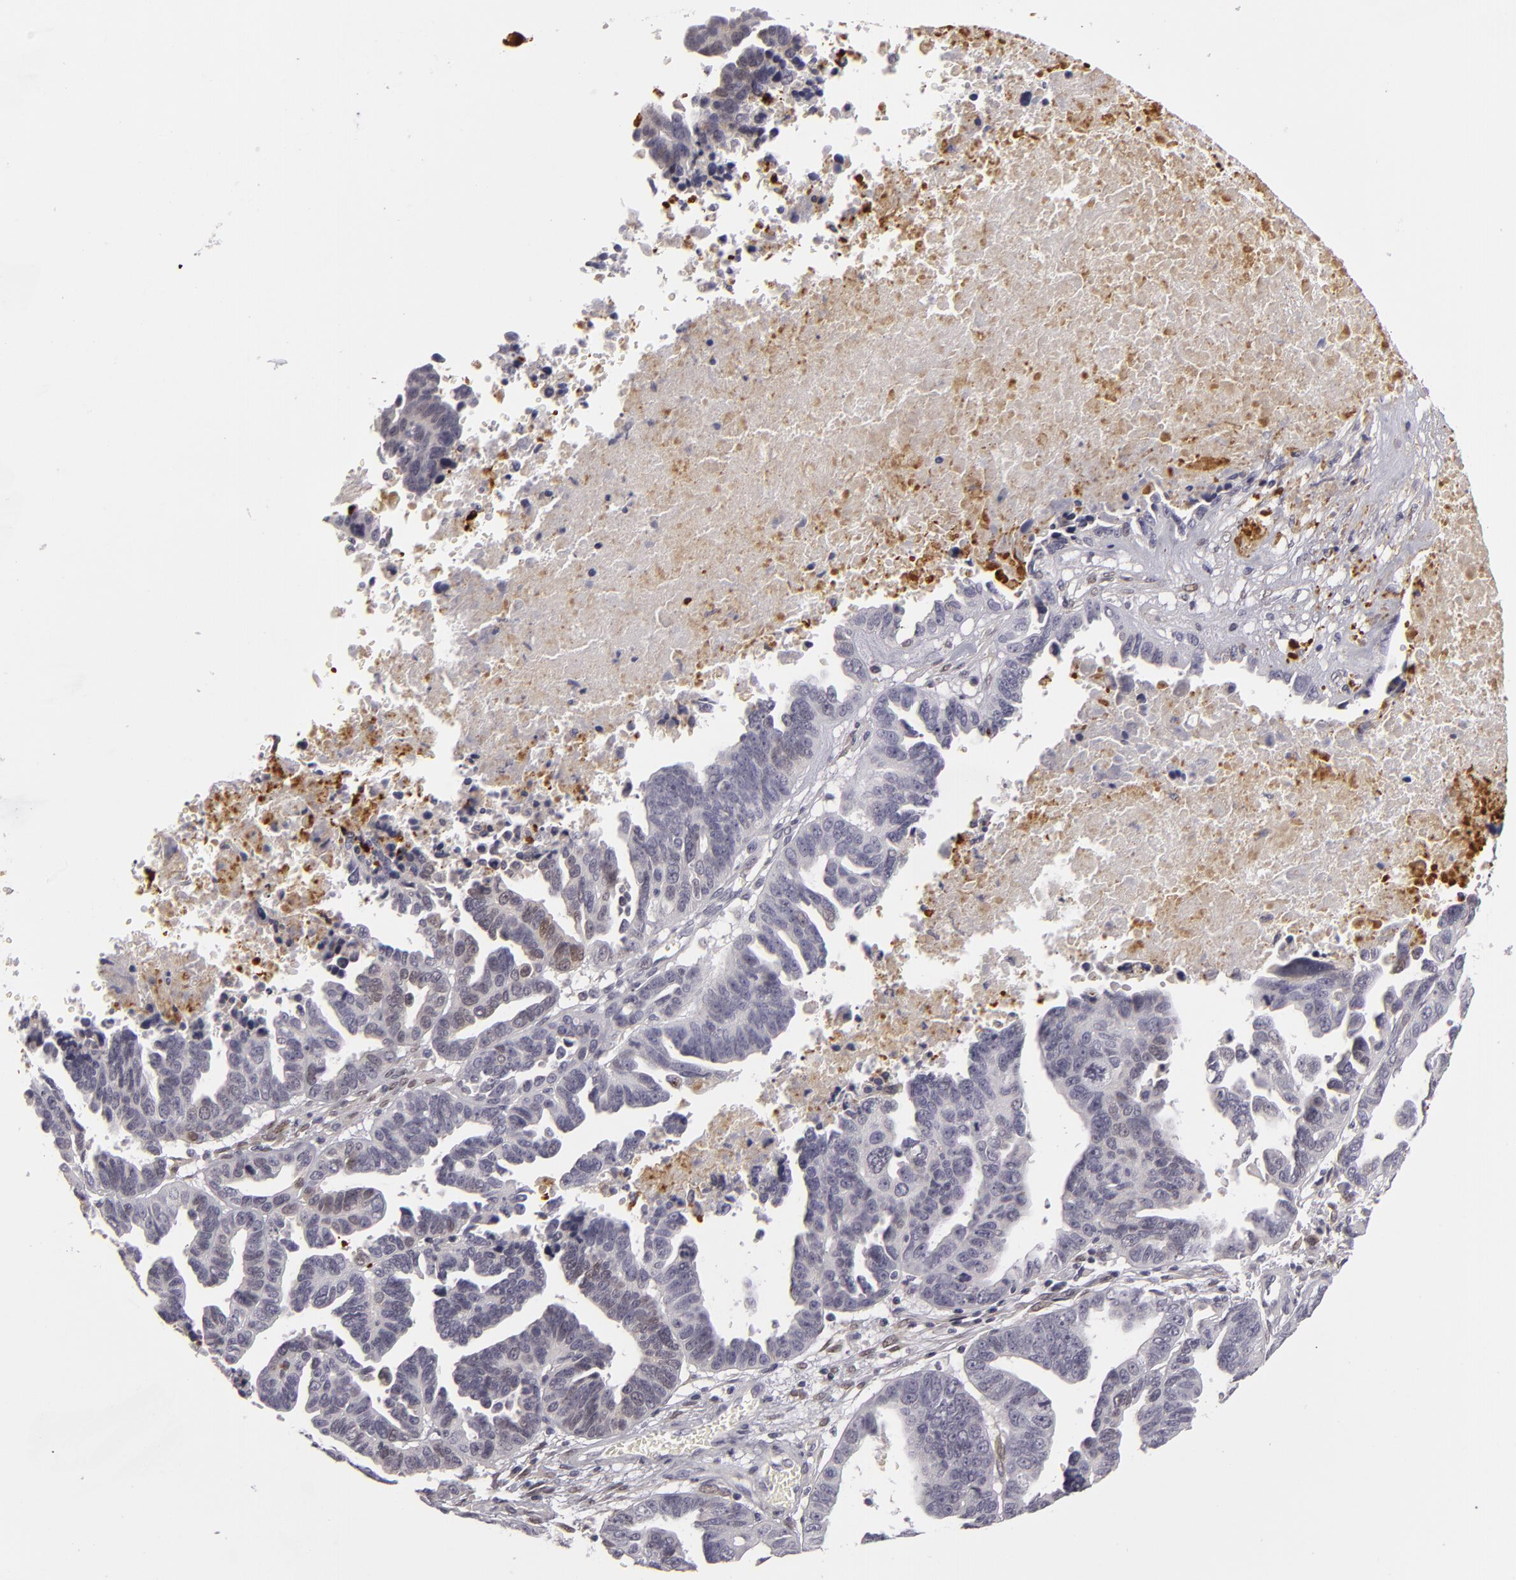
{"staining": {"intensity": "negative", "quantity": "none", "location": "none"}, "tissue": "ovarian cancer", "cell_type": "Tumor cells", "image_type": "cancer", "snomed": [{"axis": "morphology", "description": "Carcinoma, endometroid"}, {"axis": "morphology", "description": "Cystadenocarcinoma, serous, NOS"}, {"axis": "topography", "description": "Ovary"}], "caption": "This micrograph is of ovarian serous cystadenocarcinoma stained with immunohistochemistry to label a protein in brown with the nuclei are counter-stained blue. There is no expression in tumor cells.", "gene": "EFS", "patient": {"sex": "female", "age": 45}}